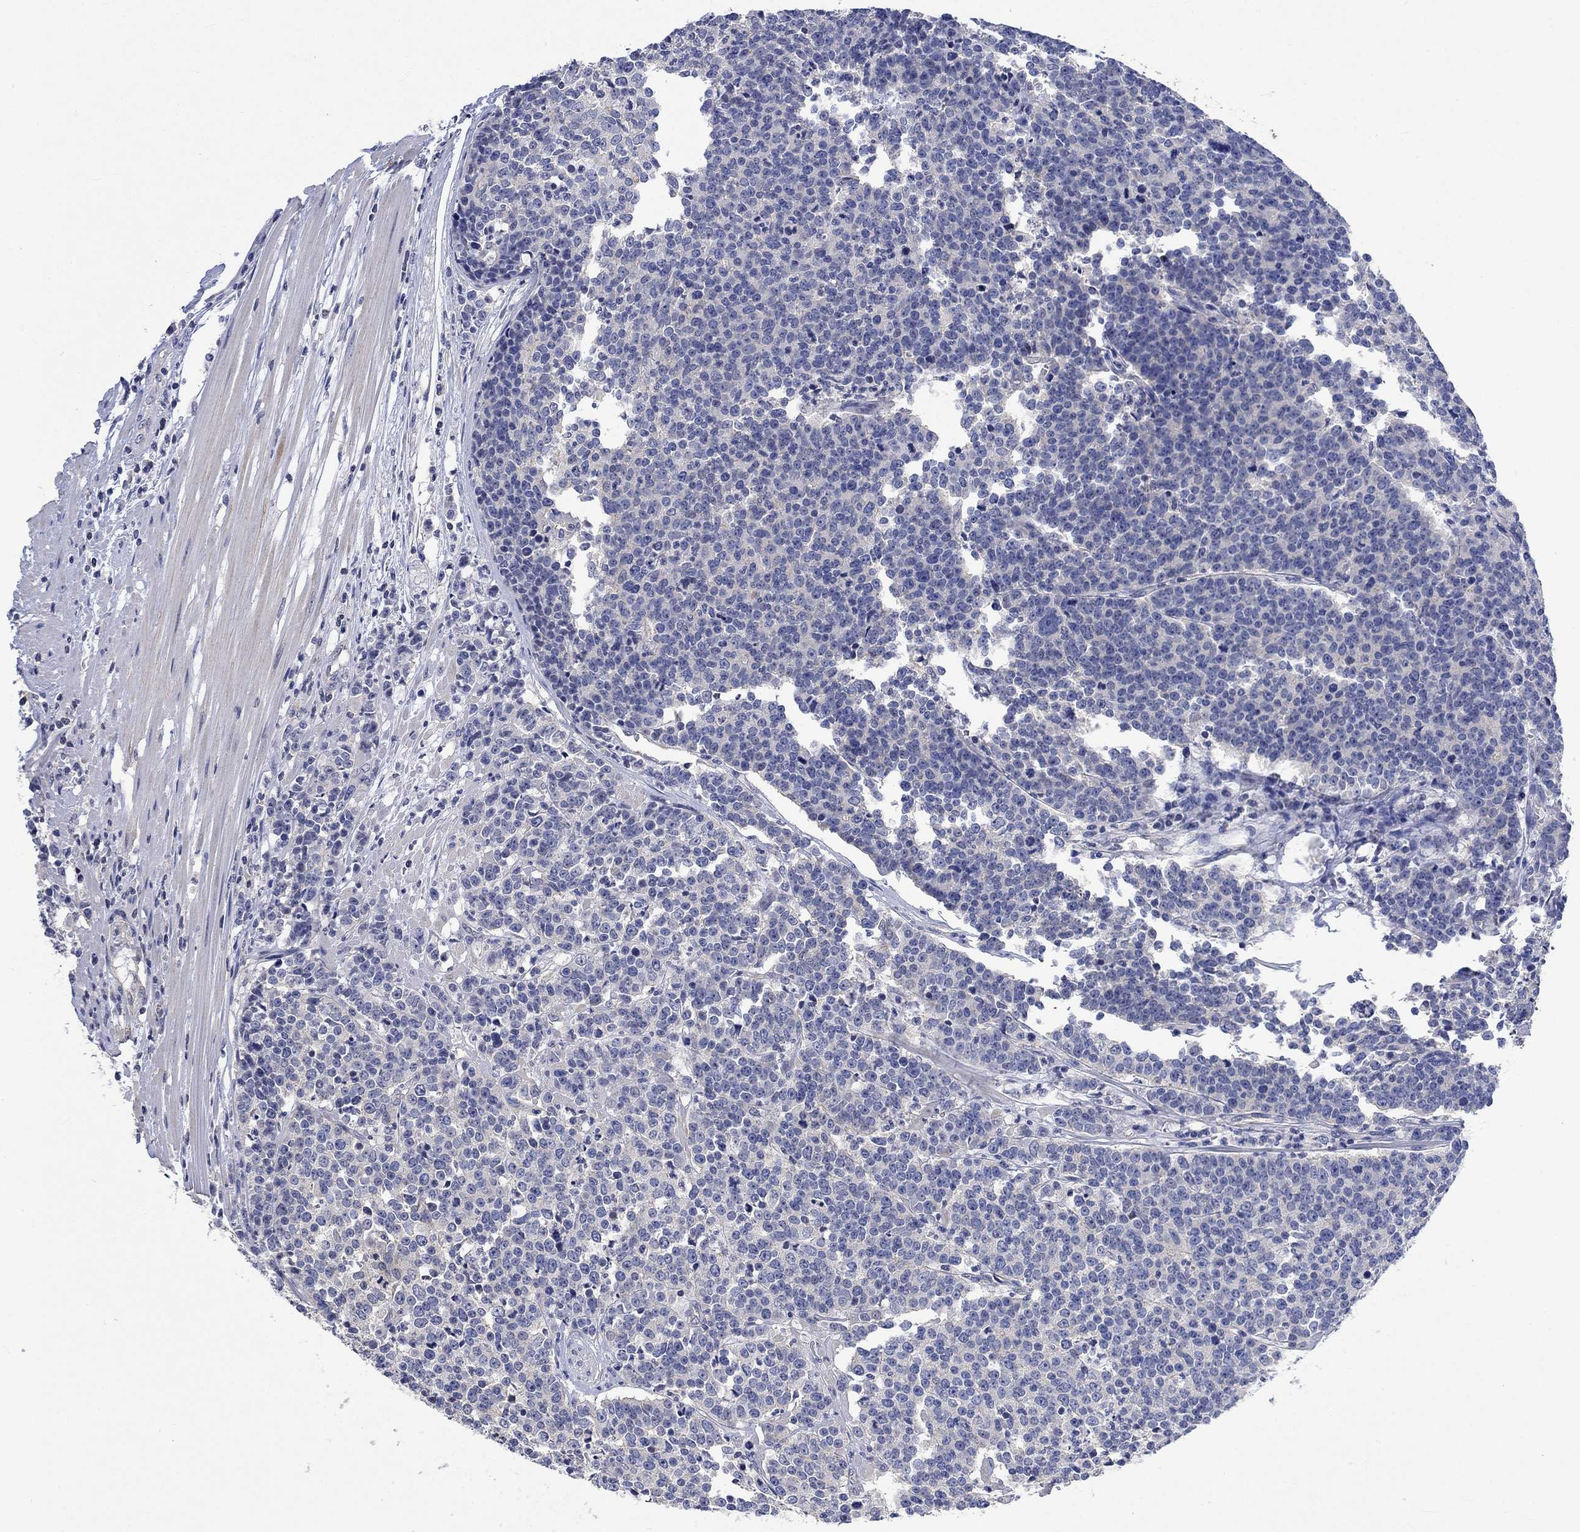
{"staining": {"intensity": "negative", "quantity": "none", "location": "none"}, "tissue": "prostate cancer", "cell_type": "Tumor cells", "image_type": "cancer", "snomed": [{"axis": "morphology", "description": "Adenocarcinoma, NOS"}, {"axis": "topography", "description": "Prostate"}], "caption": "The photomicrograph exhibits no staining of tumor cells in prostate cancer.", "gene": "AGRP", "patient": {"sex": "male", "age": 67}}